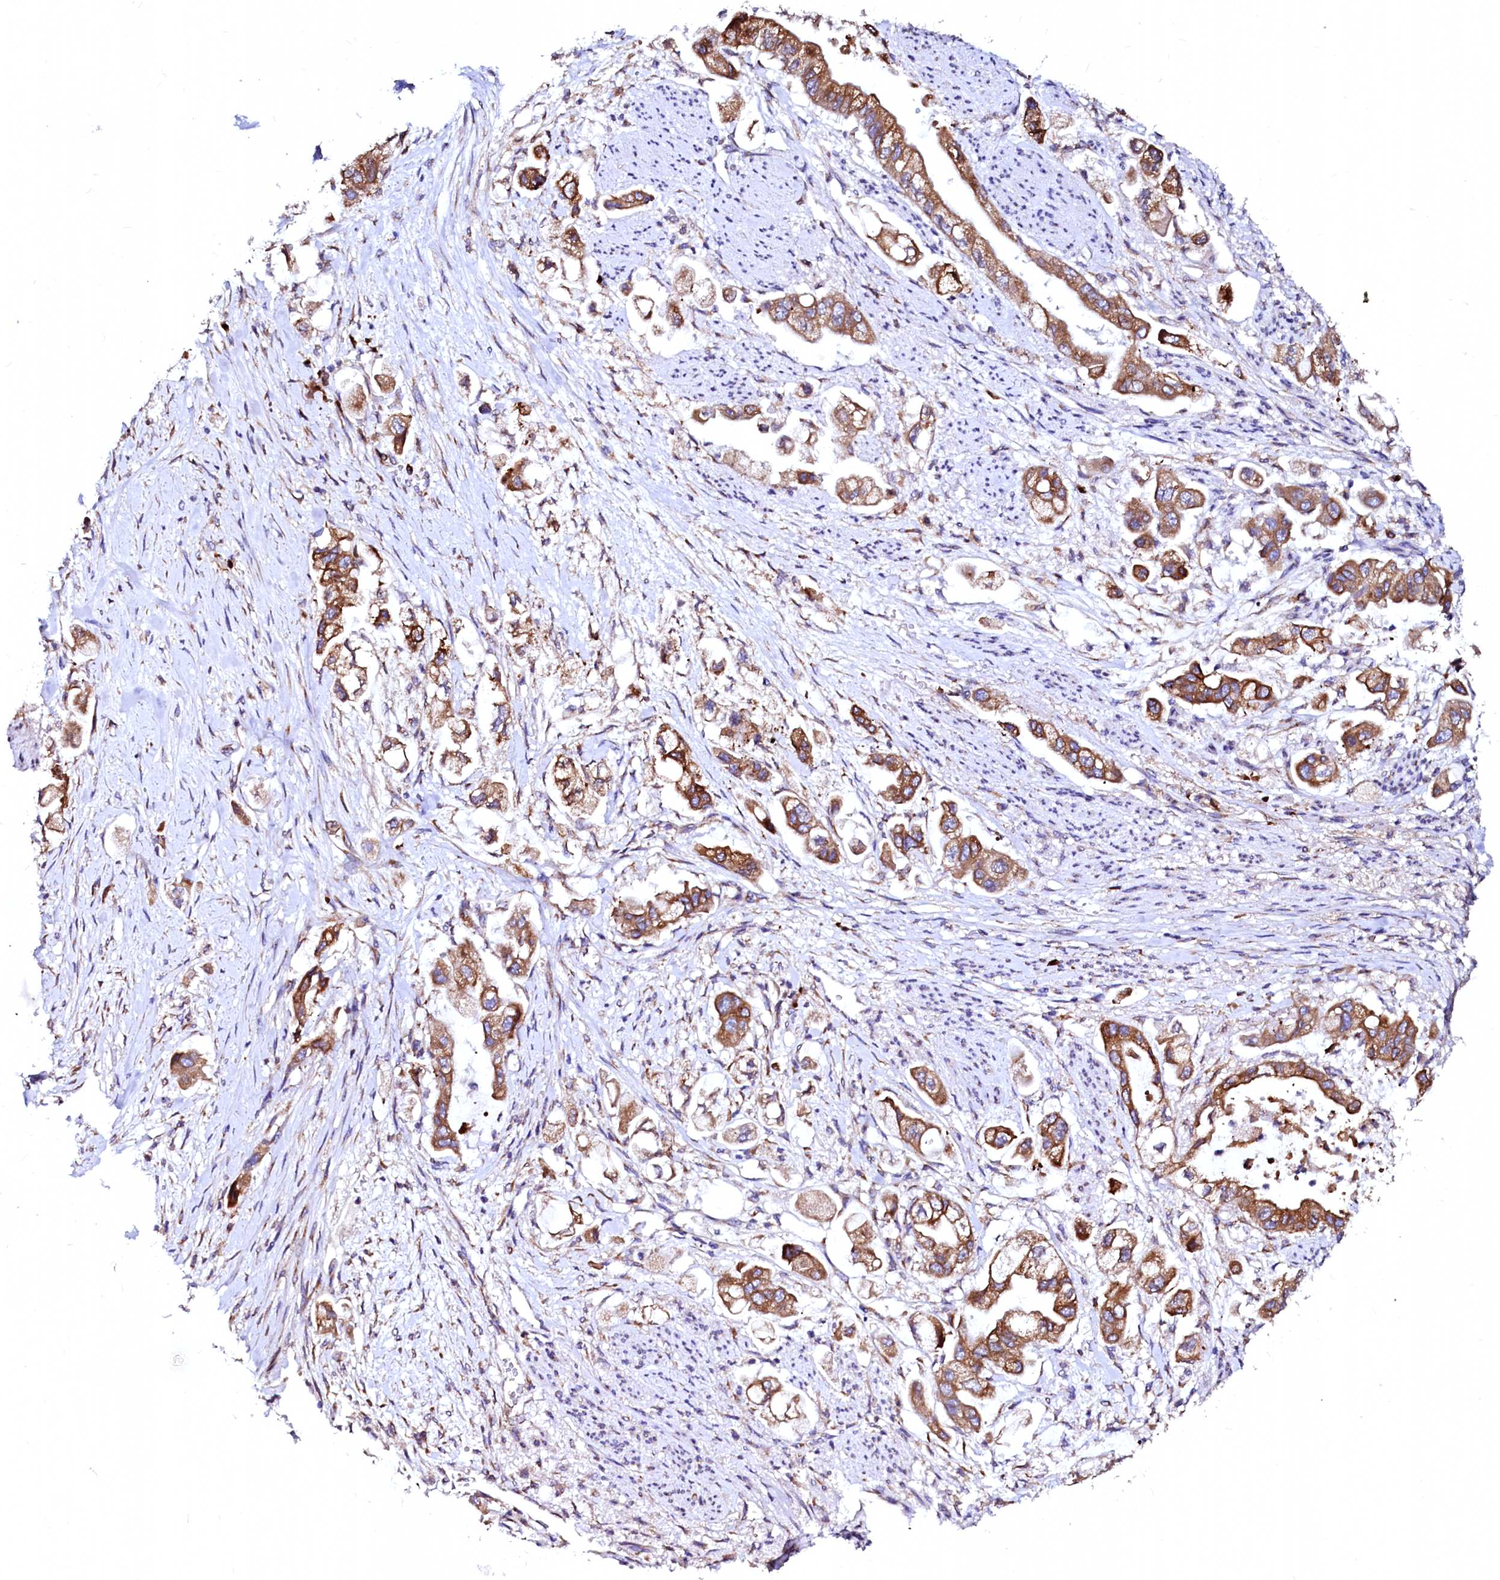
{"staining": {"intensity": "strong", "quantity": ">75%", "location": "cytoplasmic/membranous"}, "tissue": "stomach cancer", "cell_type": "Tumor cells", "image_type": "cancer", "snomed": [{"axis": "morphology", "description": "Adenocarcinoma, NOS"}, {"axis": "topography", "description": "Stomach"}], "caption": "This is an image of immunohistochemistry (IHC) staining of stomach cancer (adenocarcinoma), which shows strong expression in the cytoplasmic/membranous of tumor cells.", "gene": "LMAN1", "patient": {"sex": "male", "age": 62}}